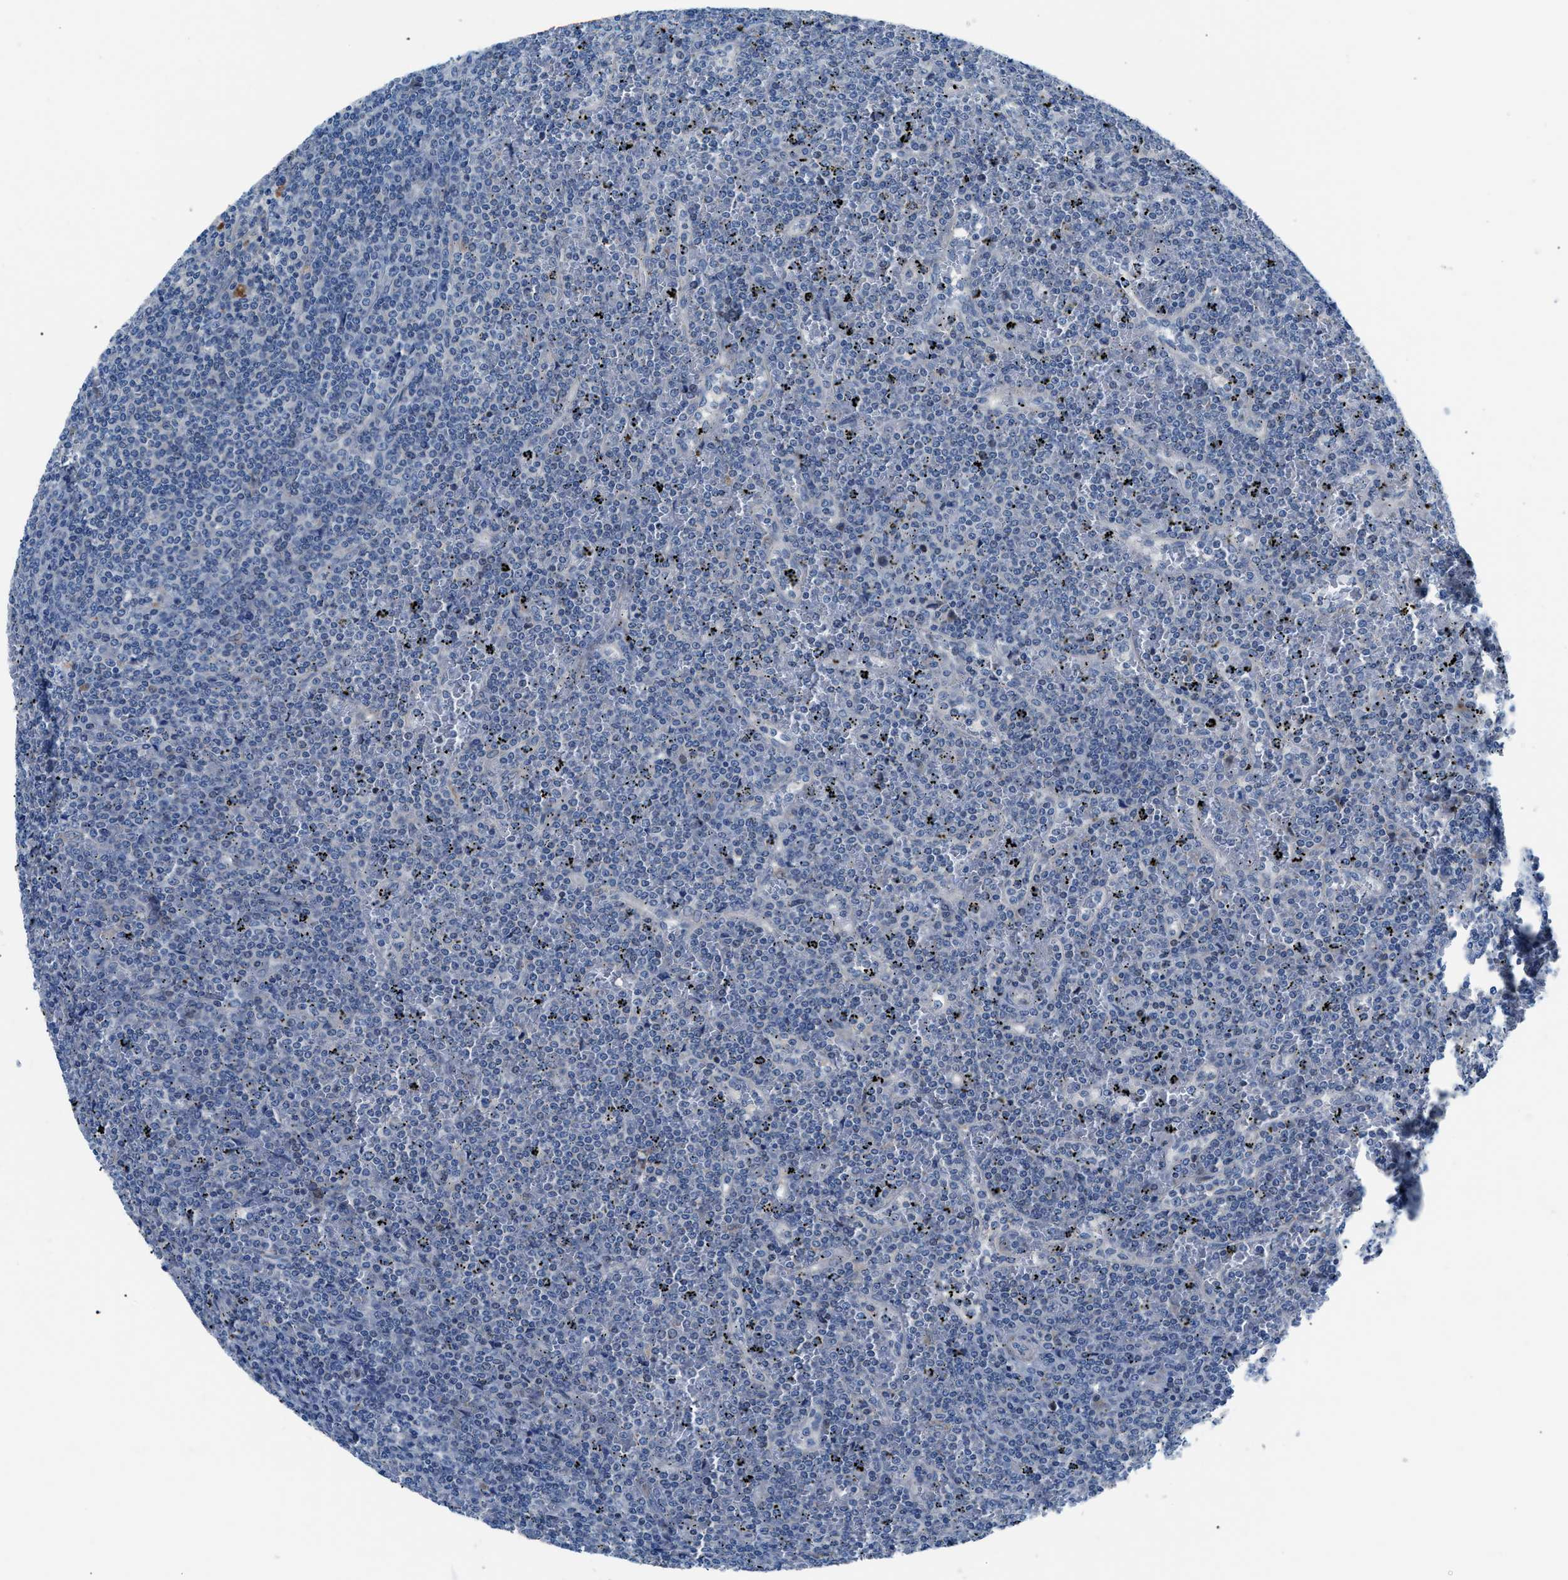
{"staining": {"intensity": "negative", "quantity": "none", "location": "none"}, "tissue": "lymphoma", "cell_type": "Tumor cells", "image_type": "cancer", "snomed": [{"axis": "morphology", "description": "Malignant lymphoma, non-Hodgkin's type, Low grade"}, {"axis": "topography", "description": "Spleen"}], "caption": "High power microscopy image of an immunohistochemistry histopathology image of lymphoma, revealing no significant expression in tumor cells.", "gene": "UAP1", "patient": {"sex": "female", "age": 19}}